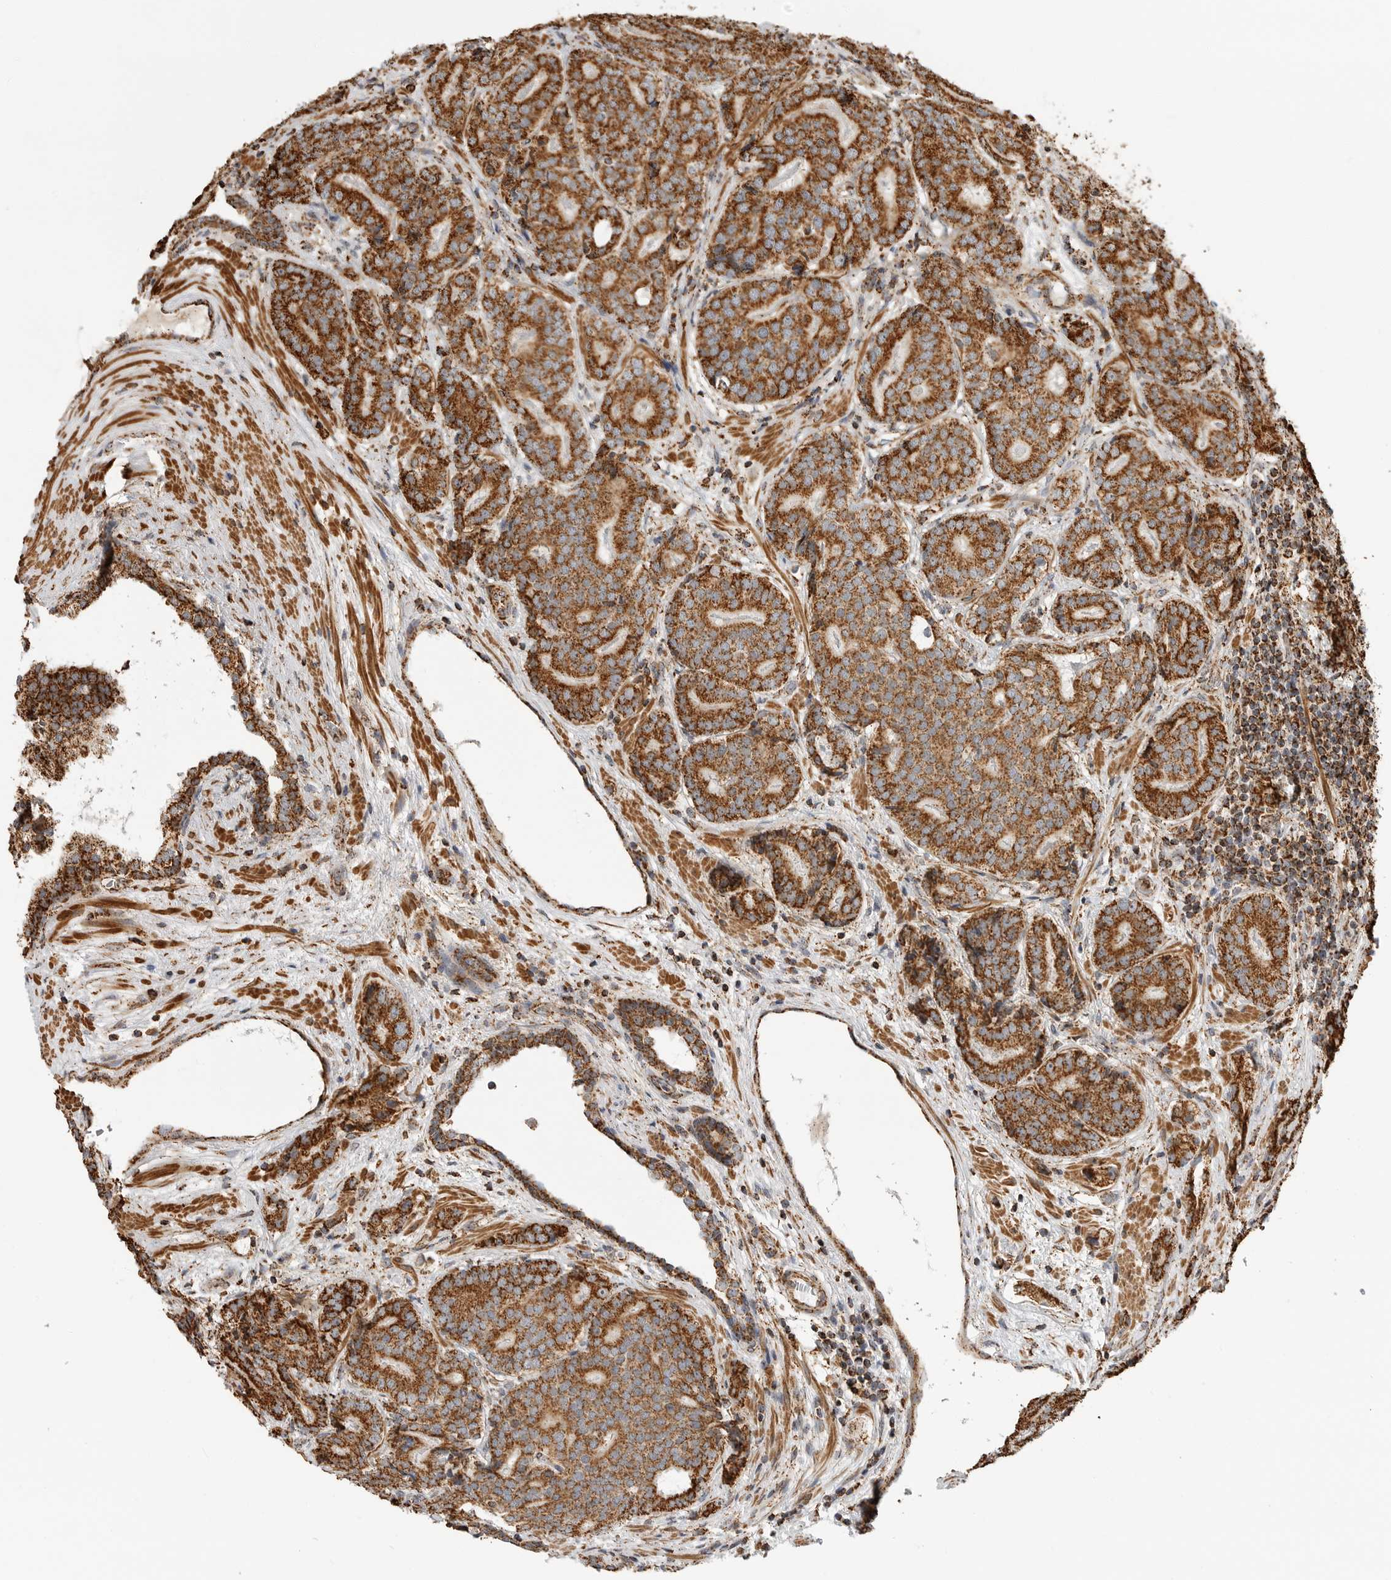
{"staining": {"intensity": "strong", "quantity": ">75%", "location": "cytoplasmic/membranous"}, "tissue": "prostate cancer", "cell_type": "Tumor cells", "image_type": "cancer", "snomed": [{"axis": "morphology", "description": "Adenocarcinoma, High grade"}, {"axis": "topography", "description": "Prostate"}], "caption": "A histopathology image showing strong cytoplasmic/membranous staining in approximately >75% of tumor cells in adenocarcinoma (high-grade) (prostate), as visualized by brown immunohistochemical staining.", "gene": "BMP2K", "patient": {"sex": "male", "age": 56}}